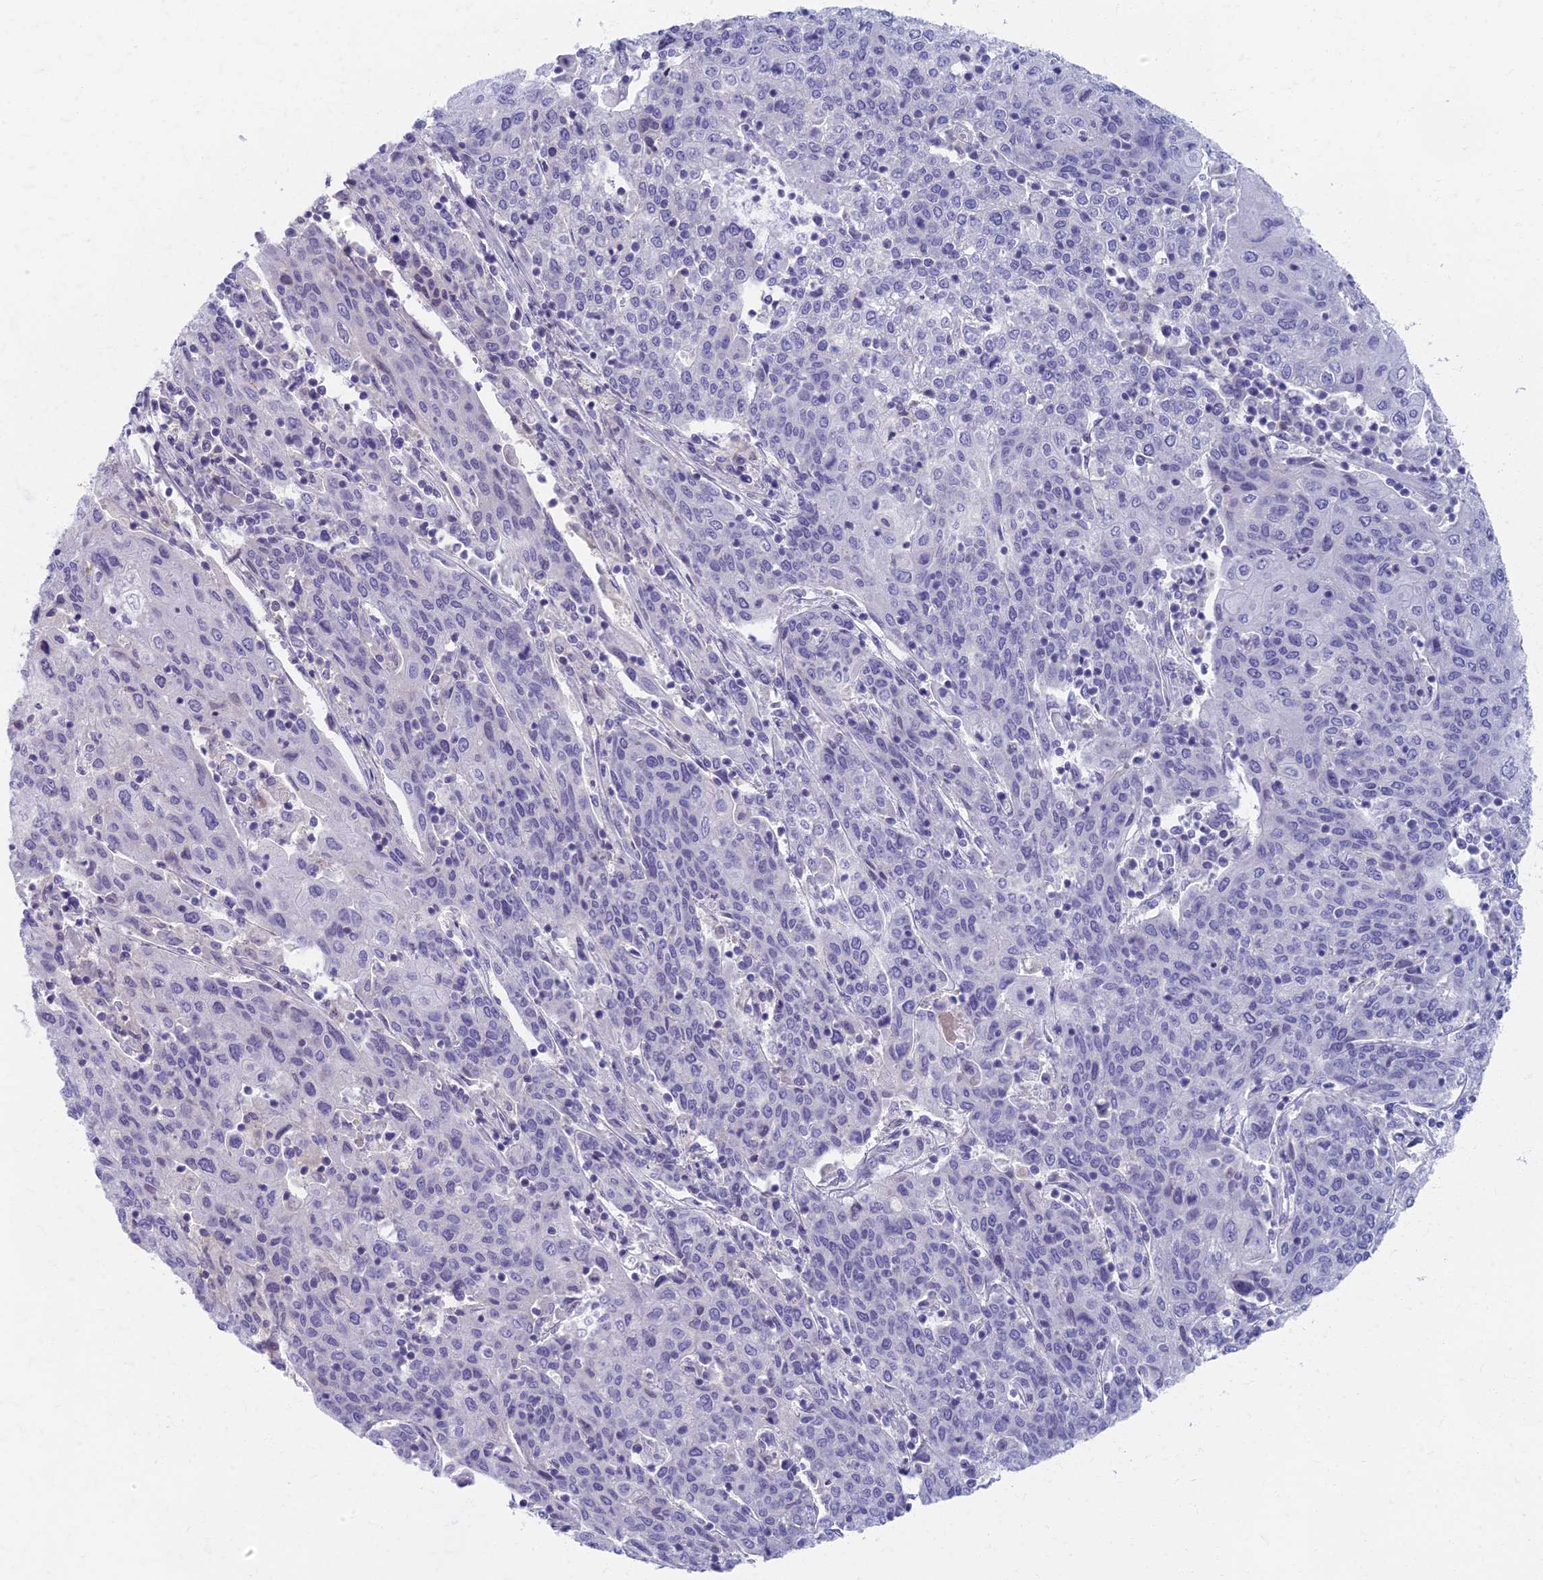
{"staining": {"intensity": "negative", "quantity": "none", "location": "none"}, "tissue": "cervical cancer", "cell_type": "Tumor cells", "image_type": "cancer", "snomed": [{"axis": "morphology", "description": "Squamous cell carcinoma, NOS"}, {"axis": "topography", "description": "Cervix"}], "caption": "High magnification brightfield microscopy of squamous cell carcinoma (cervical) stained with DAB (3,3'-diaminobenzidine) (brown) and counterstained with hematoxylin (blue): tumor cells show no significant staining.", "gene": "AP4E1", "patient": {"sex": "female", "age": 67}}